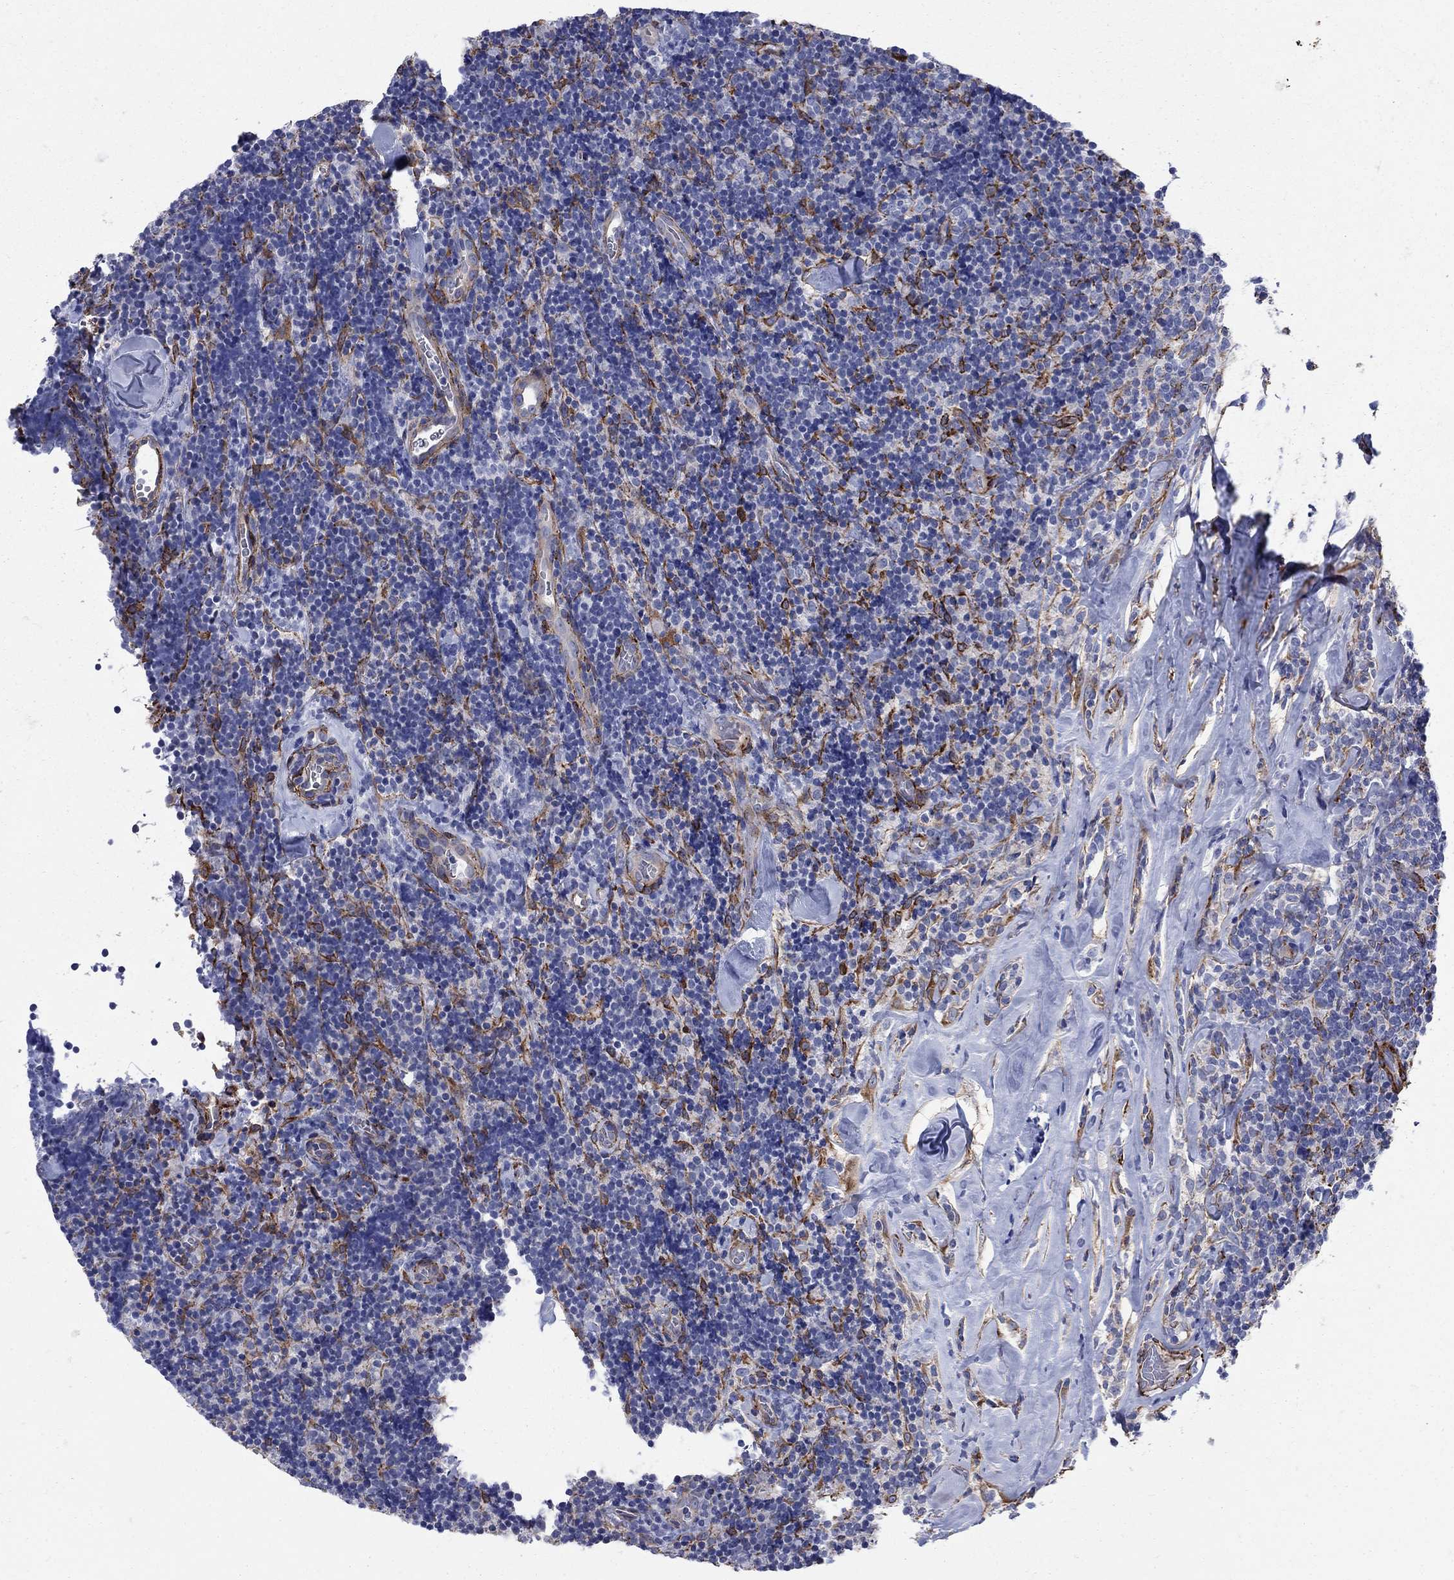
{"staining": {"intensity": "negative", "quantity": "none", "location": "none"}, "tissue": "lymphoma", "cell_type": "Tumor cells", "image_type": "cancer", "snomed": [{"axis": "morphology", "description": "Malignant lymphoma, non-Hodgkin's type, Low grade"}, {"axis": "topography", "description": "Lymph node"}], "caption": "There is no significant staining in tumor cells of lymphoma. The staining was performed using DAB to visualize the protein expression in brown, while the nuclei were stained in blue with hematoxylin (Magnification: 20x).", "gene": "SEPTIN8", "patient": {"sex": "female", "age": 56}}